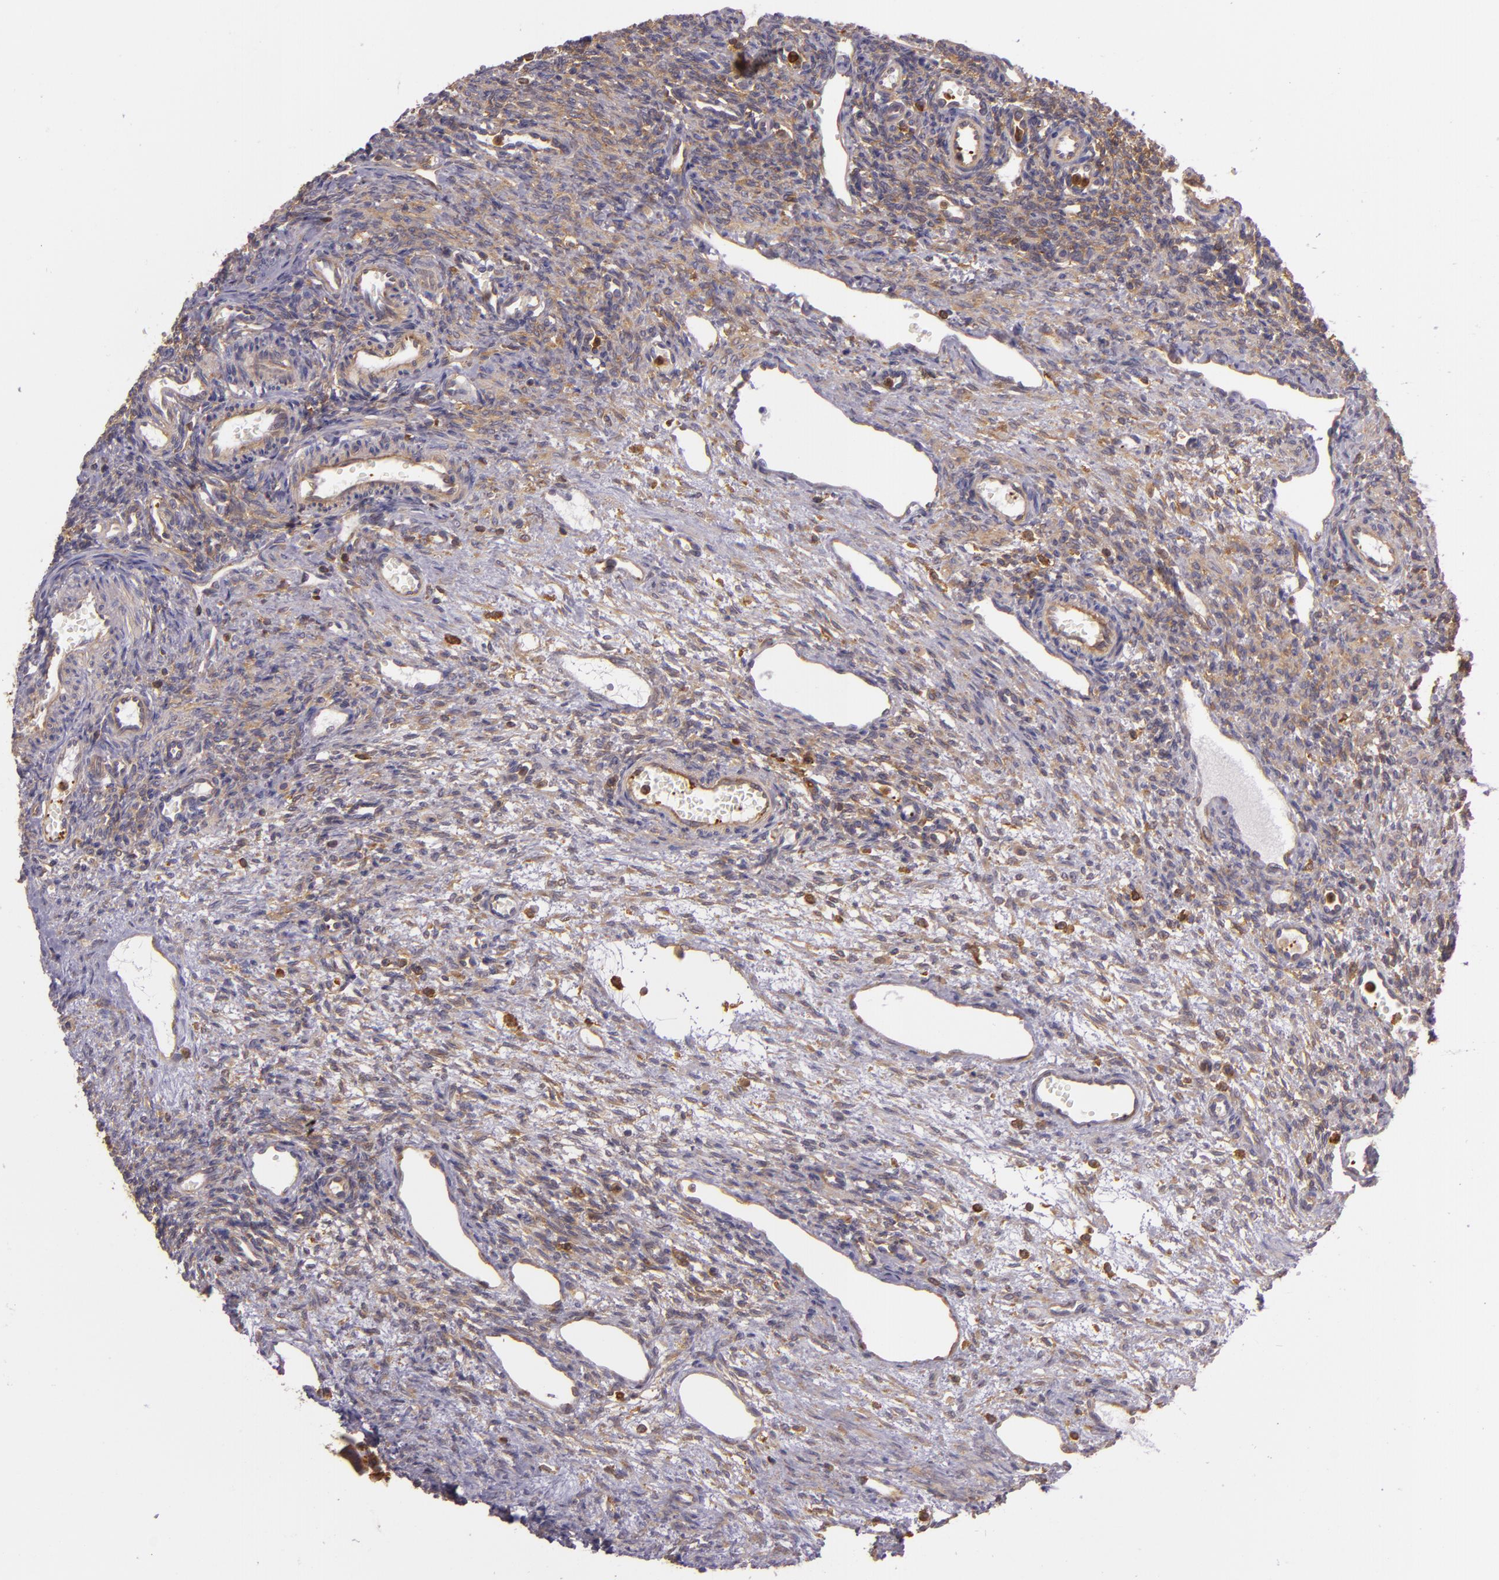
{"staining": {"intensity": "moderate", "quantity": ">75%", "location": "cytoplasmic/membranous"}, "tissue": "ovary", "cell_type": "Follicle cells", "image_type": "normal", "snomed": [{"axis": "morphology", "description": "Normal tissue, NOS"}, {"axis": "topography", "description": "Ovary"}], "caption": "Protein analysis of benign ovary exhibits moderate cytoplasmic/membranous expression in about >75% of follicle cells. The protein of interest is shown in brown color, while the nuclei are stained blue.", "gene": "TLN1", "patient": {"sex": "female", "age": 33}}